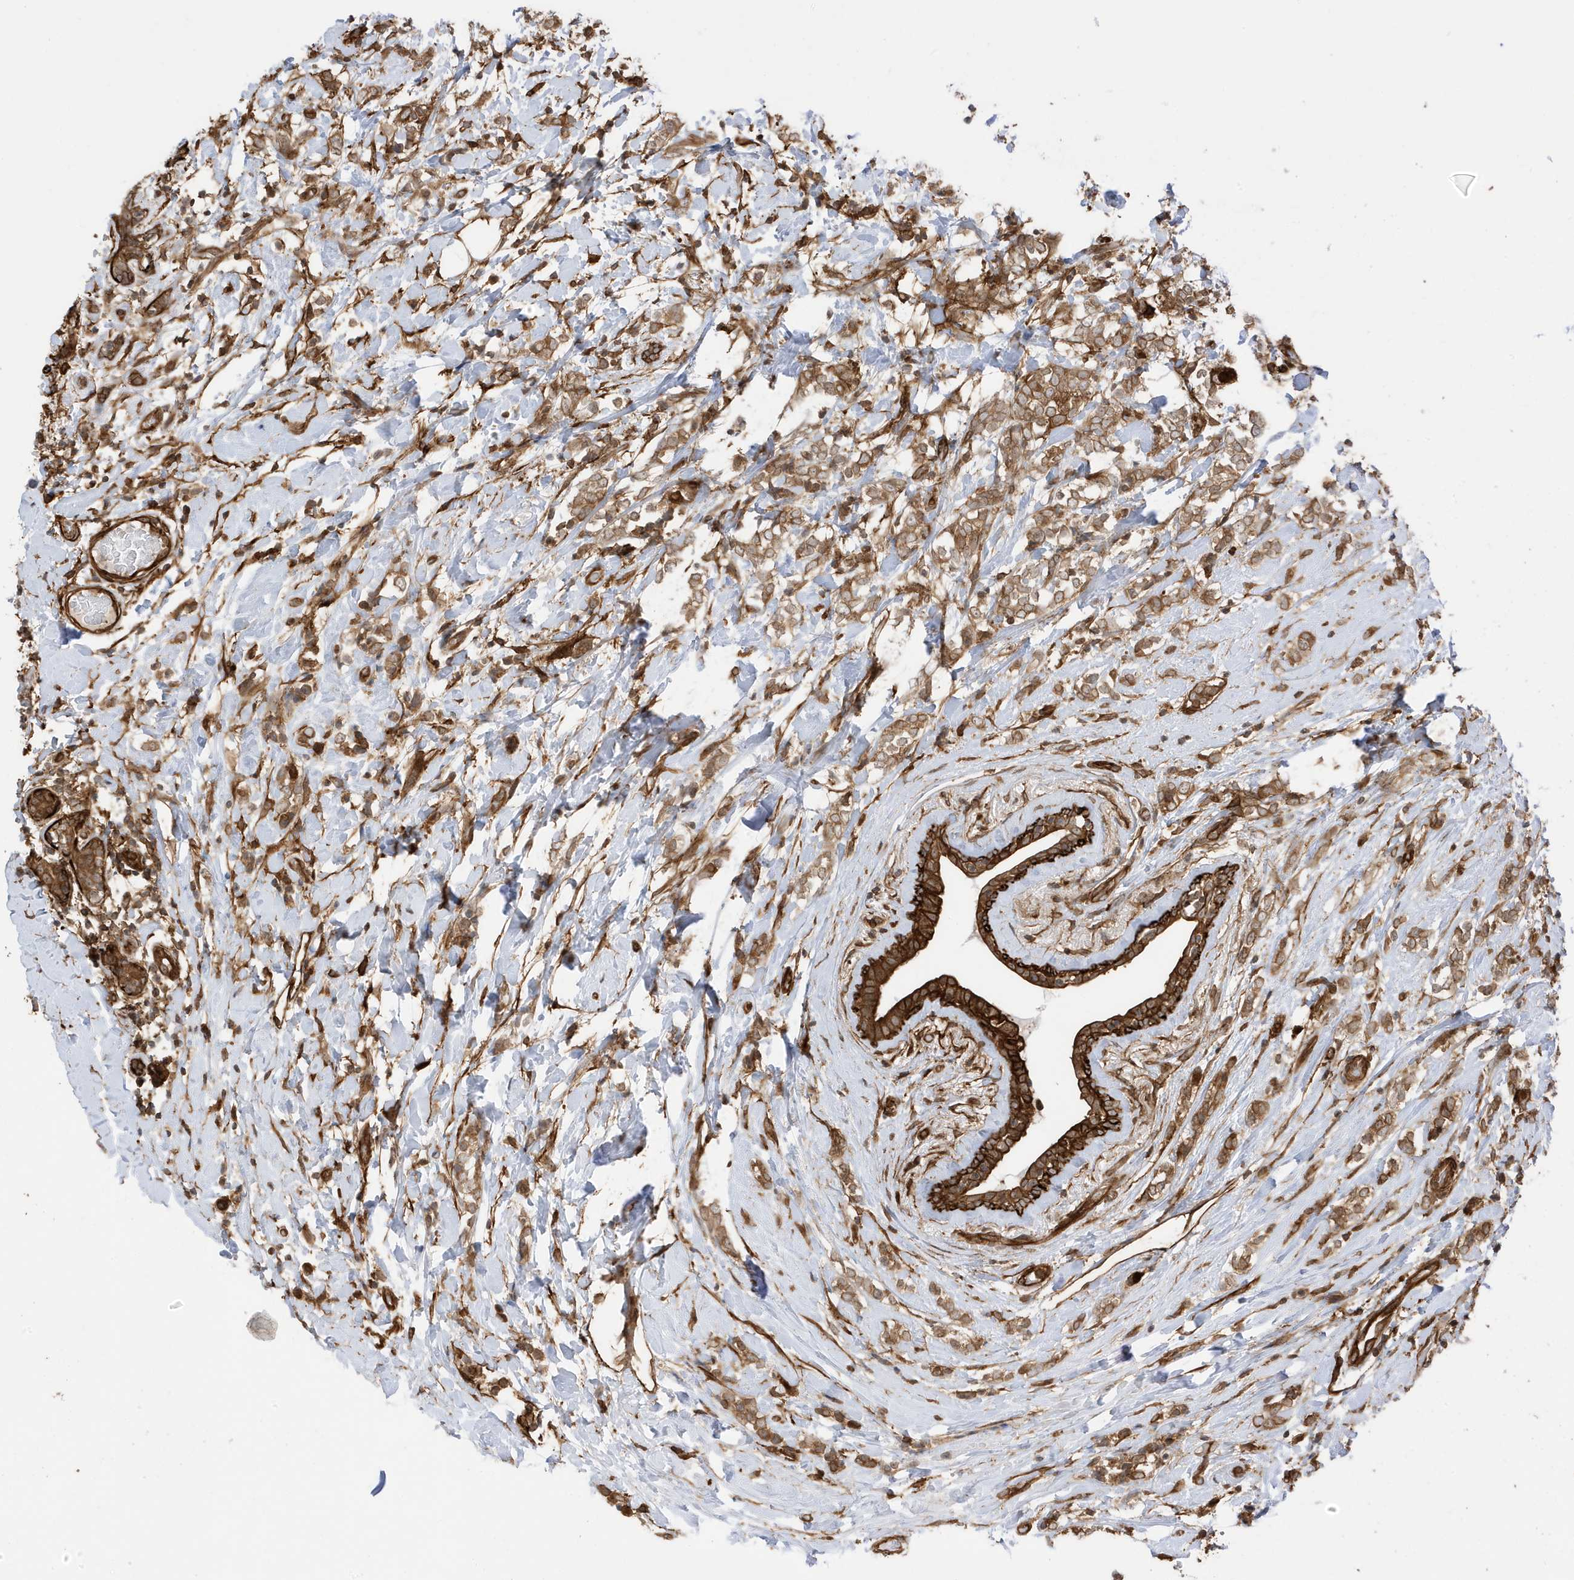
{"staining": {"intensity": "moderate", "quantity": ">75%", "location": "cytoplasmic/membranous"}, "tissue": "breast cancer", "cell_type": "Tumor cells", "image_type": "cancer", "snomed": [{"axis": "morphology", "description": "Normal tissue, NOS"}, {"axis": "morphology", "description": "Lobular carcinoma"}, {"axis": "topography", "description": "Breast"}], "caption": "Brown immunohistochemical staining in human breast cancer displays moderate cytoplasmic/membranous expression in approximately >75% of tumor cells.", "gene": "CDC42EP3", "patient": {"sex": "female", "age": 47}}